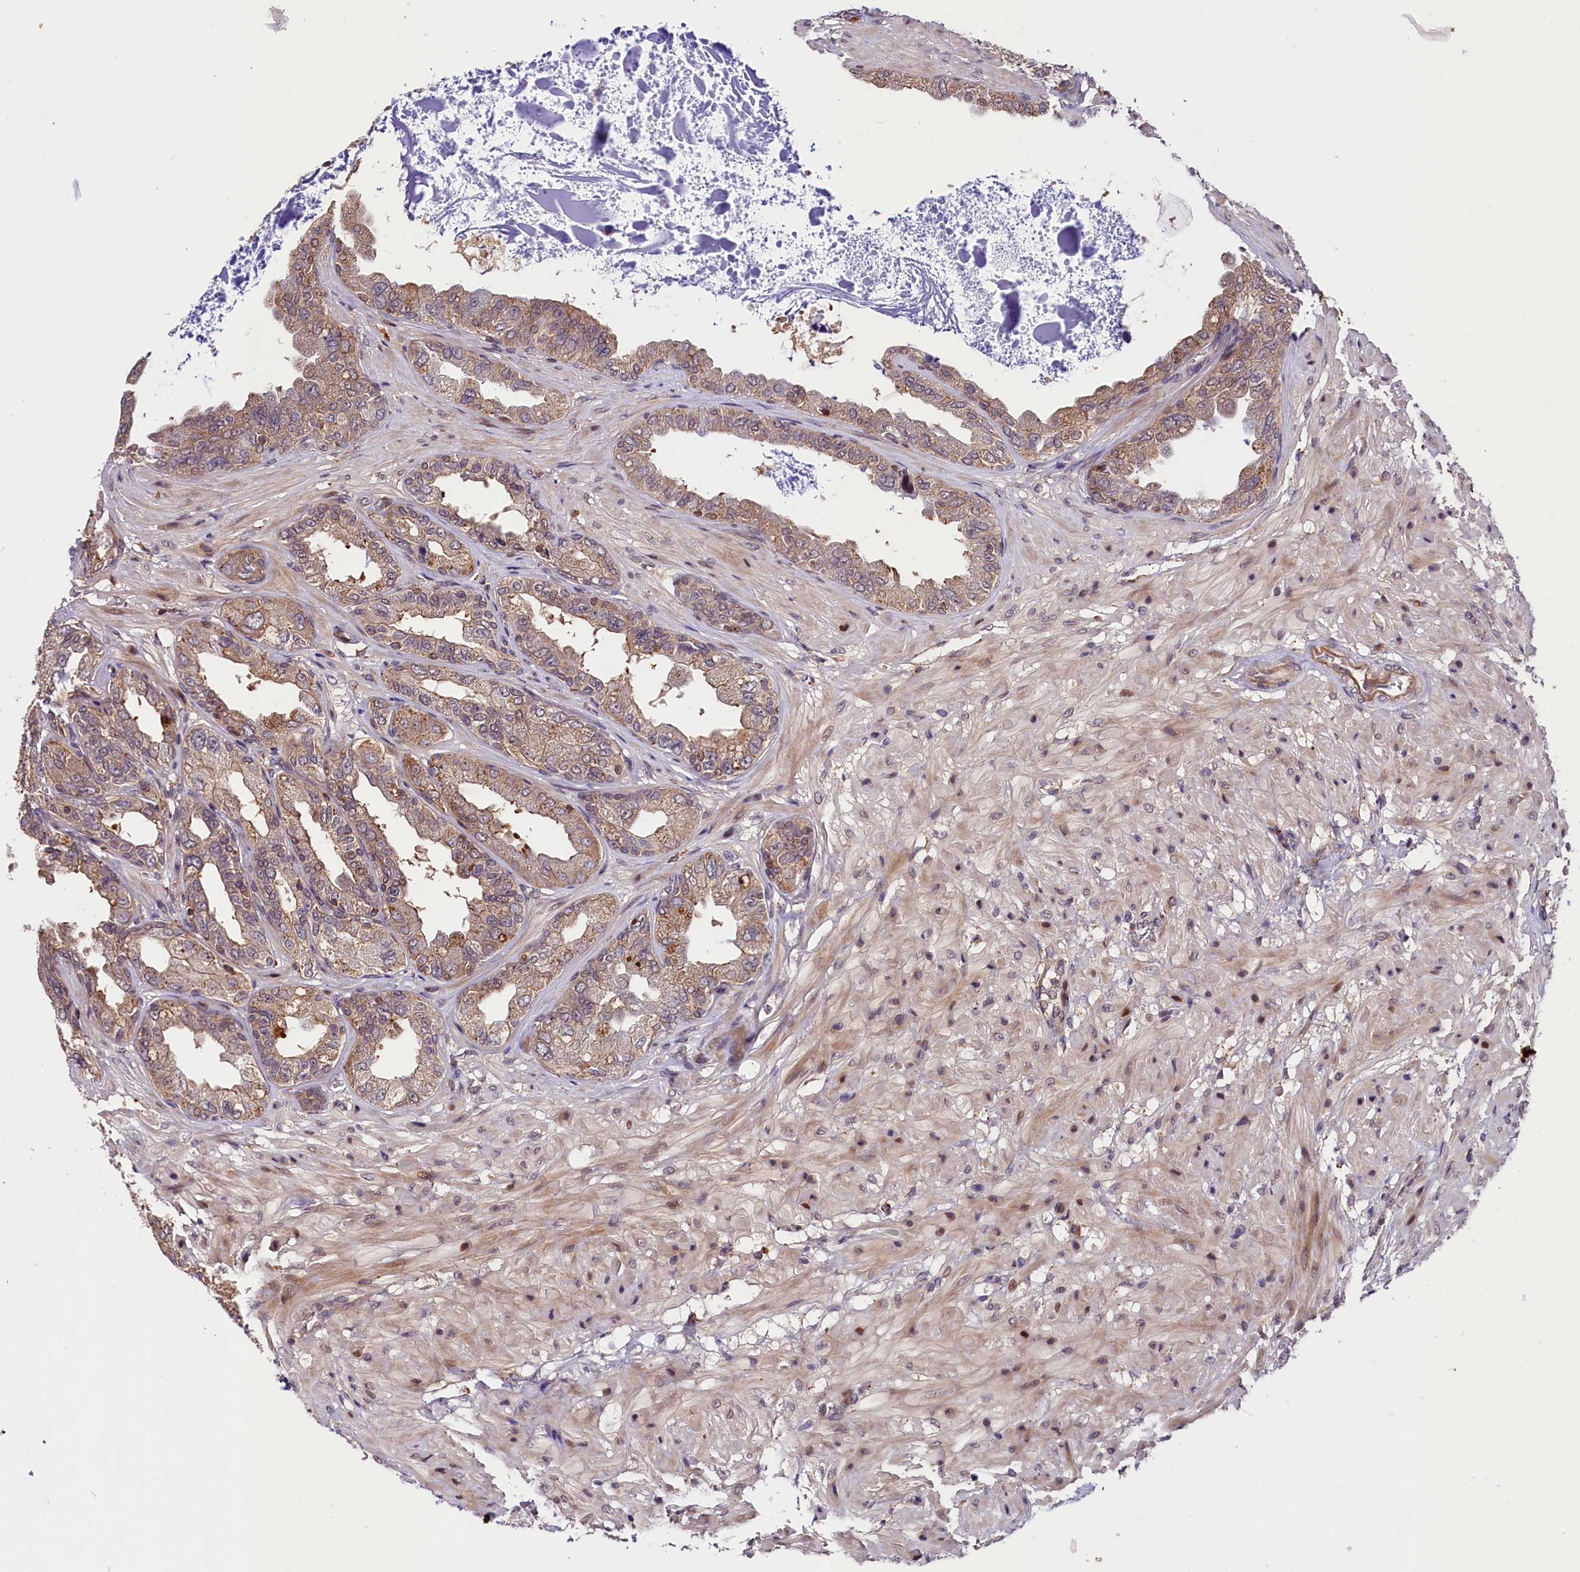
{"staining": {"intensity": "weak", "quantity": "25%-75%", "location": "cytoplasmic/membranous"}, "tissue": "seminal vesicle", "cell_type": "Glandular cells", "image_type": "normal", "snomed": [{"axis": "morphology", "description": "Normal tissue, NOS"}, {"axis": "topography", "description": "Seminal veicle"}], "caption": "Seminal vesicle stained with a brown dye shows weak cytoplasmic/membranous positive staining in about 25%-75% of glandular cells.", "gene": "CACNA1H", "patient": {"sex": "male", "age": 63}}